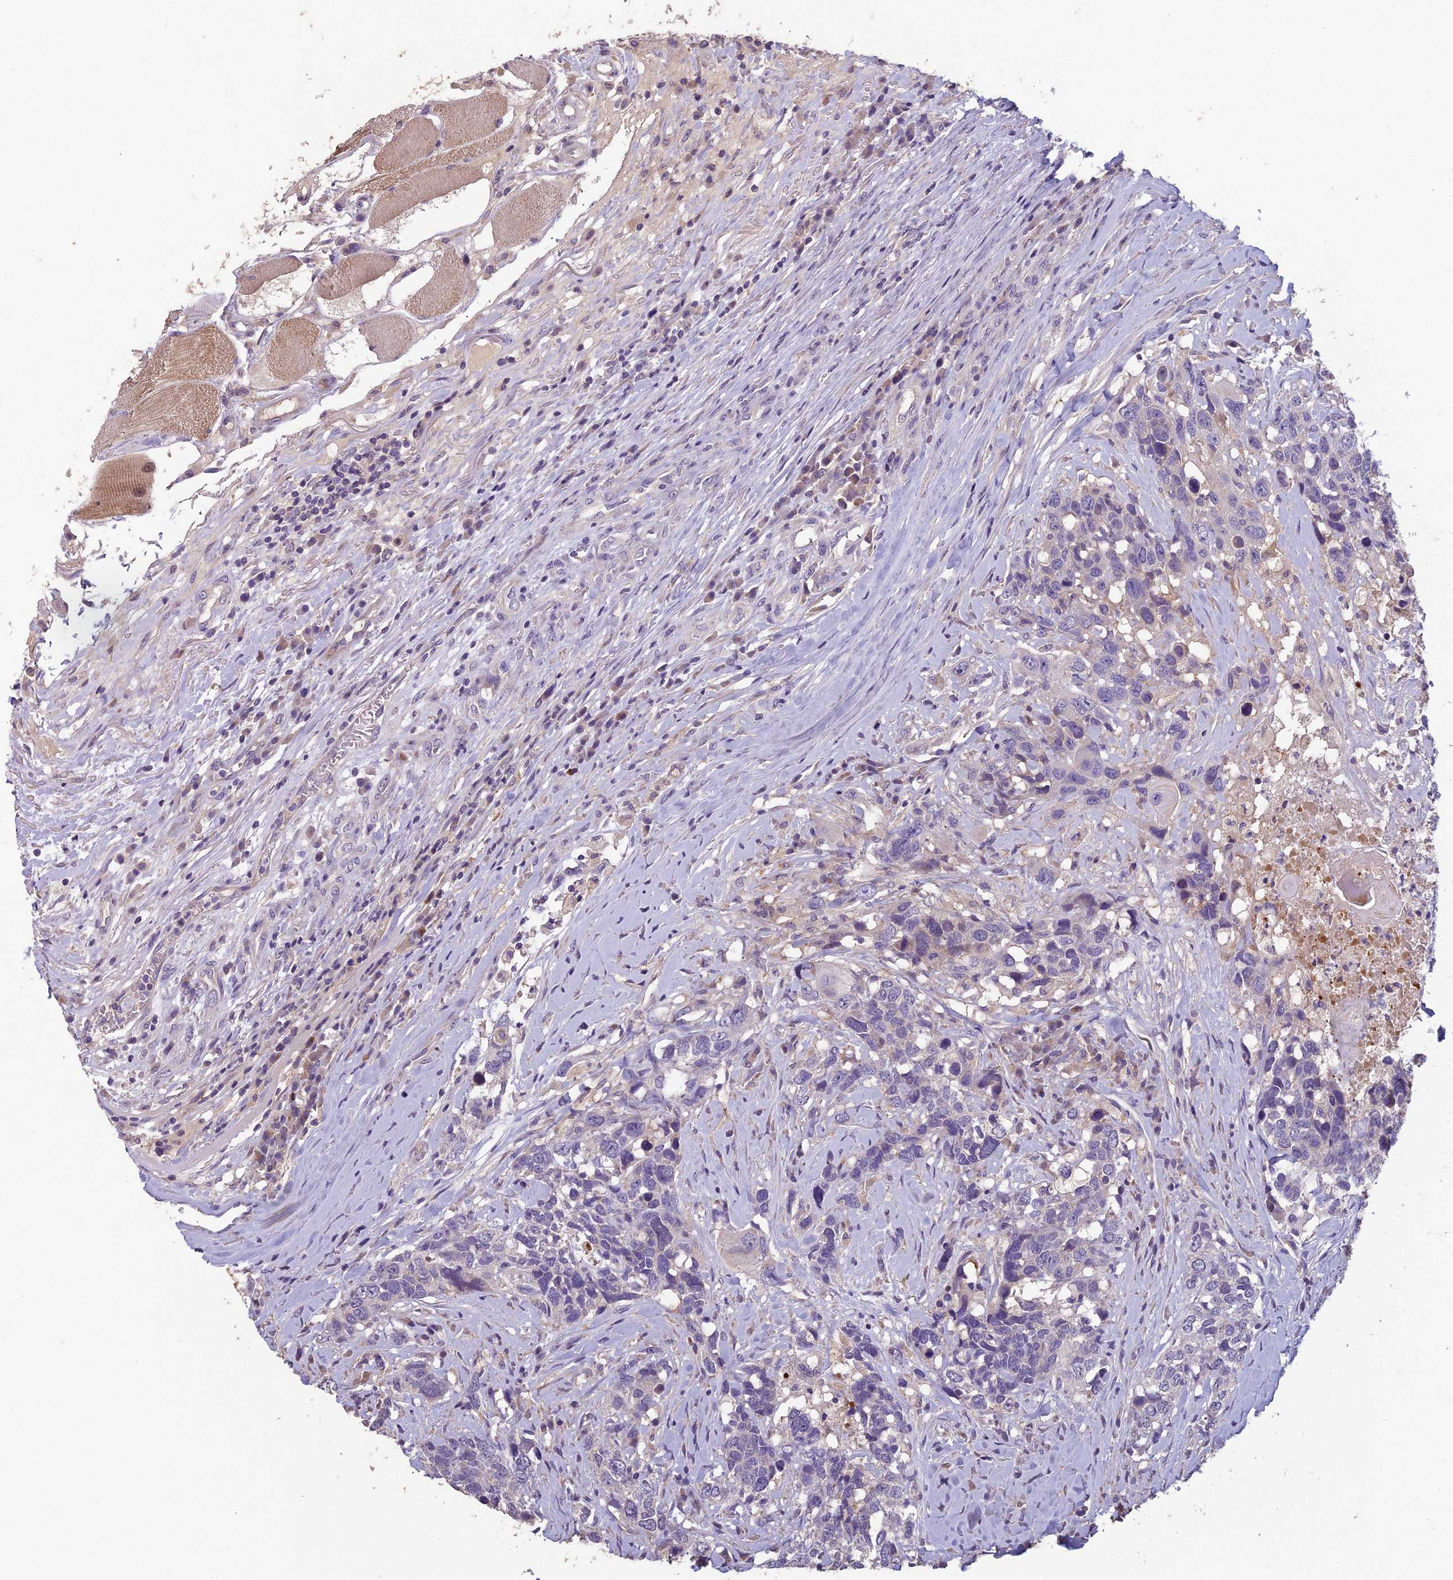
{"staining": {"intensity": "negative", "quantity": "none", "location": "none"}, "tissue": "head and neck cancer", "cell_type": "Tumor cells", "image_type": "cancer", "snomed": [{"axis": "morphology", "description": "Squamous cell carcinoma, NOS"}, {"axis": "topography", "description": "Head-Neck"}], "caption": "Tumor cells are negative for brown protein staining in head and neck cancer (squamous cell carcinoma).", "gene": "CEACAM16", "patient": {"sex": "male", "age": 66}}